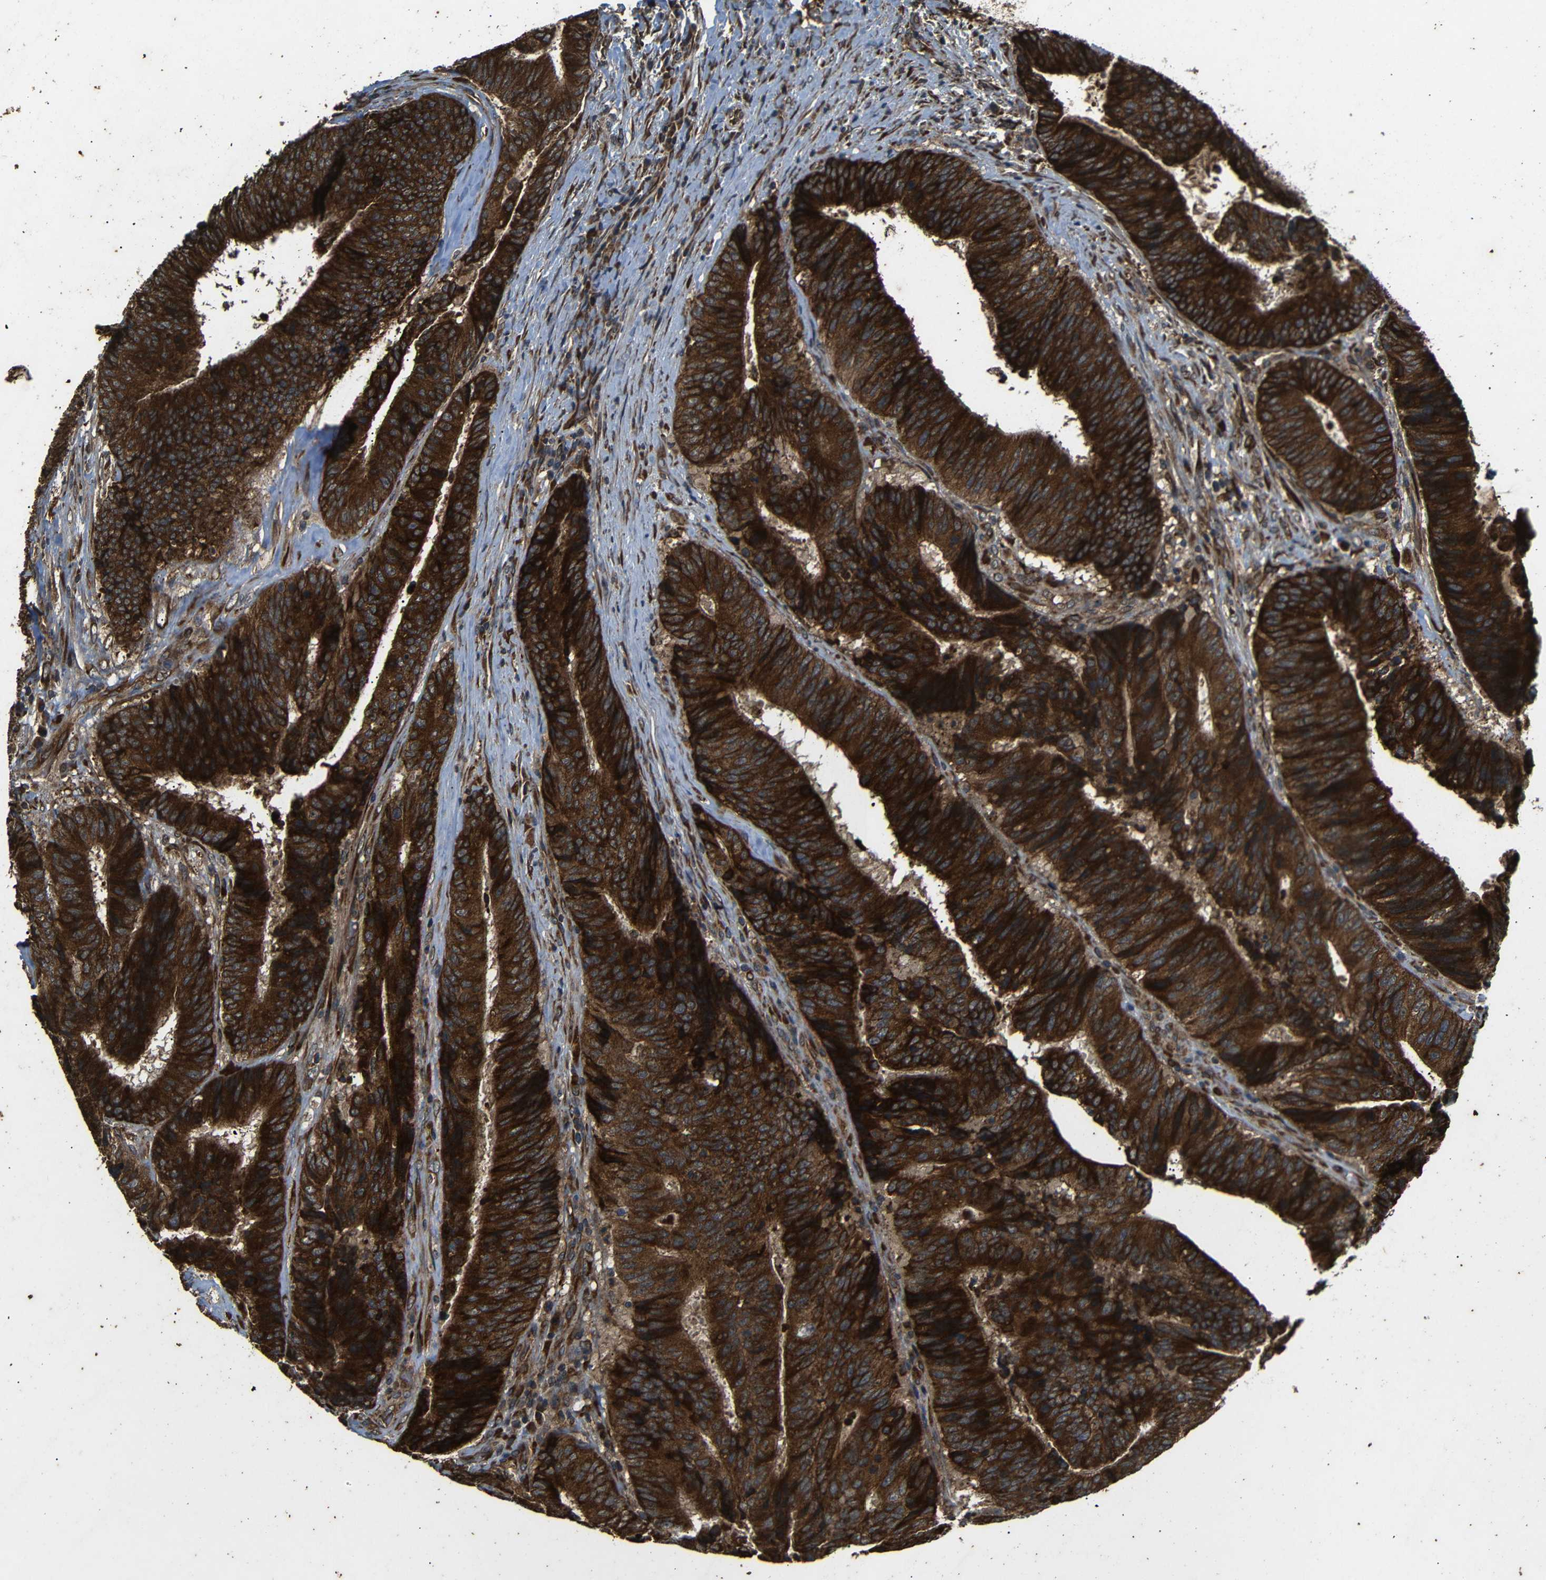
{"staining": {"intensity": "strong", "quantity": ">75%", "location": "cytoplasmic/membranous"}, "tissue": "colorectal cancer", "cell_type": "Tumor cells", "image_type": "cancer", "snomed": [{"axis": "morphology", "description": "Adenocarcinoma, NOS"}, {"axis": "topography", "description": "Rectum"}], "caption": "Immunohistochemistry photomicrograph of neoplastic tissue: colorectal cancer stained using IHC displays high levels of strong protein expression localized specifically in the cytoplasmic/membranous of tumor cells, appearing as a cytoplasmic/membranous brown color.", "gene": "TRPC1", "patient": {"sex": "male", "age": 72}}